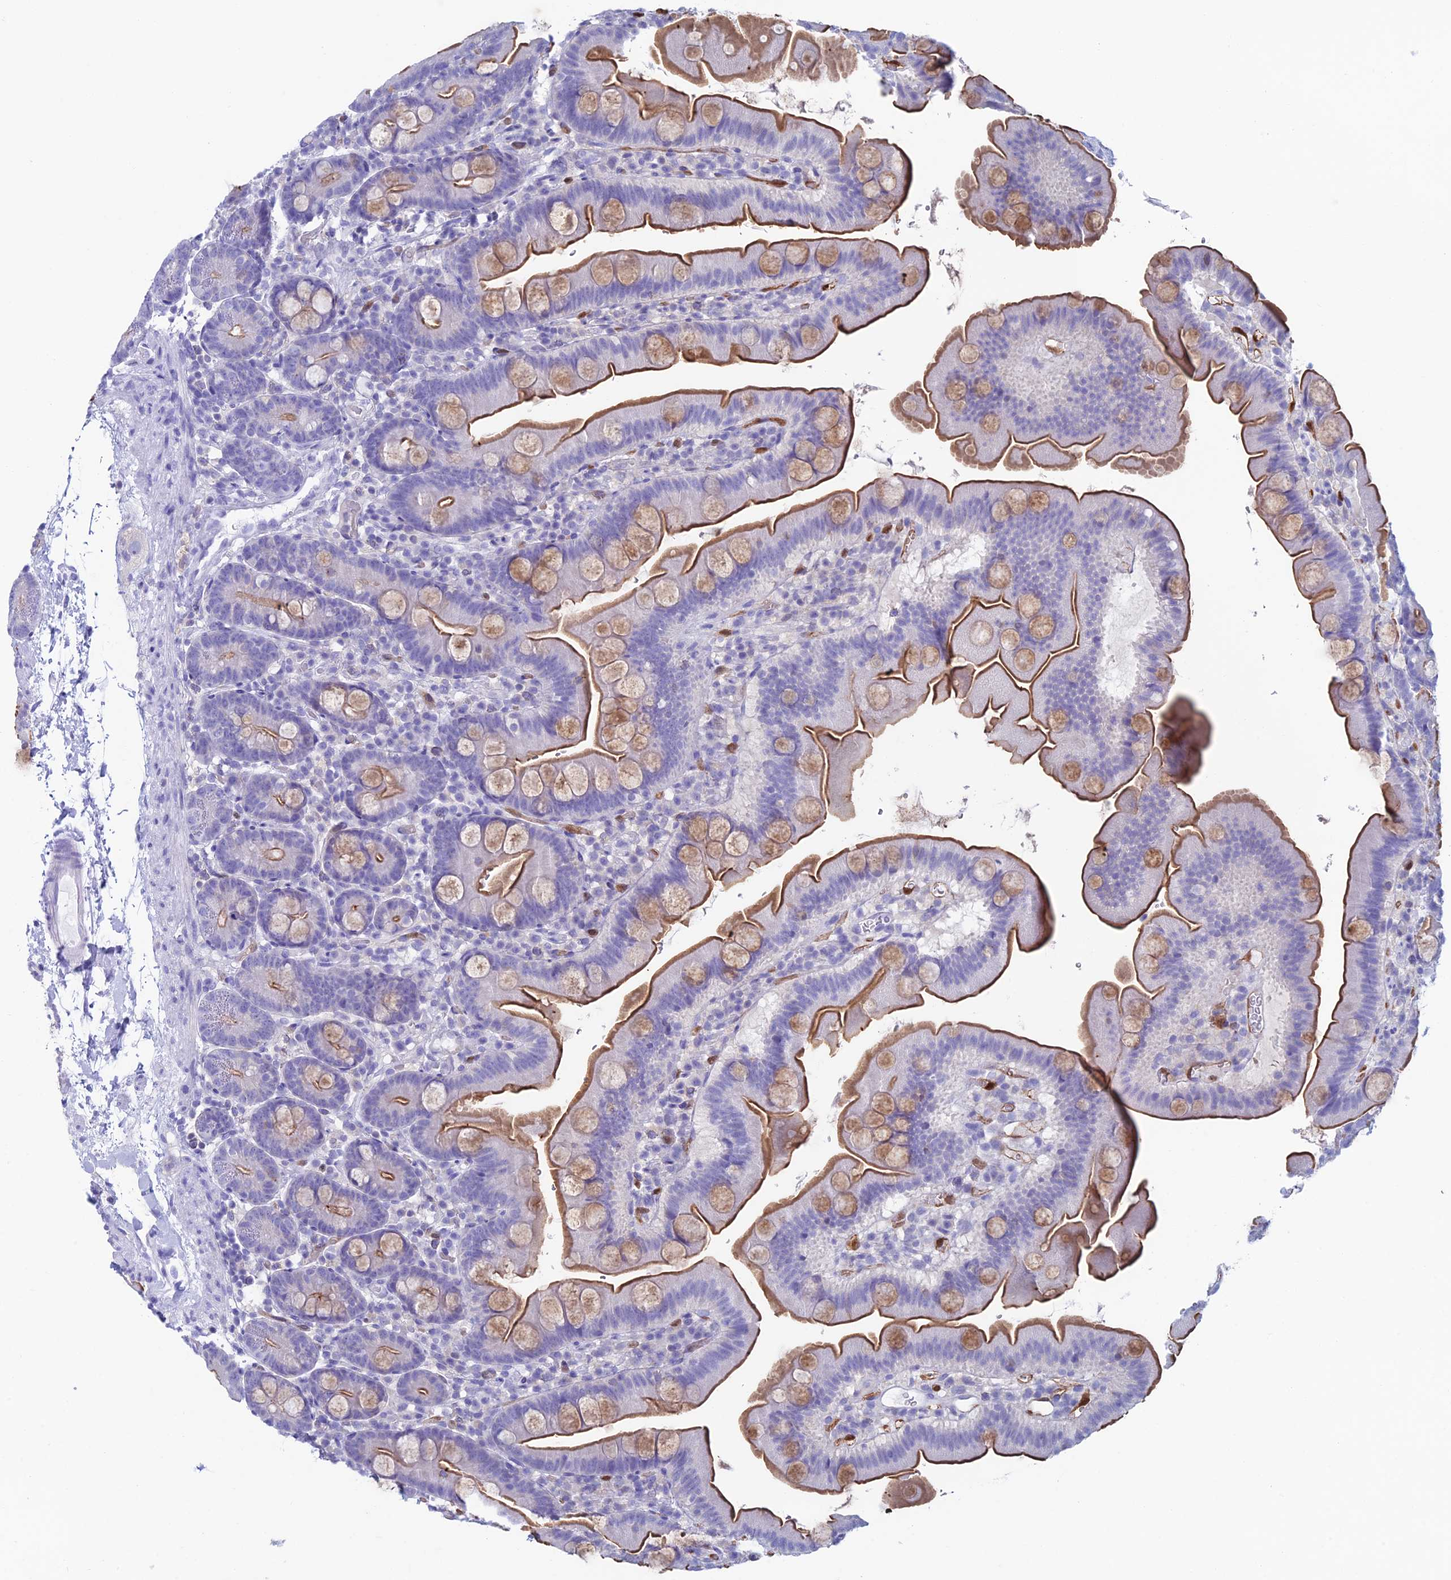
{"staining": {"intensity": "moderate", "quantity": "25%-75%", "location": "cytoplasmic/membranous"}, "tissue": "small intestine", "cell_type": "Glandular cells", "image_type": "normal", "snomed": [{"axis": "morphology", "description": "Normal tissue, NOS"}, {"axis": "topography", "description": "Small intestine"}], "caption": "Human small intestine stained for a protein (brown) shows moderate cytoplasmic/membranous positive staining in approximately 25%-75% of glandular cells.", "gene": "KCNK17", "patient": {"sex": "female", "age": 68}}